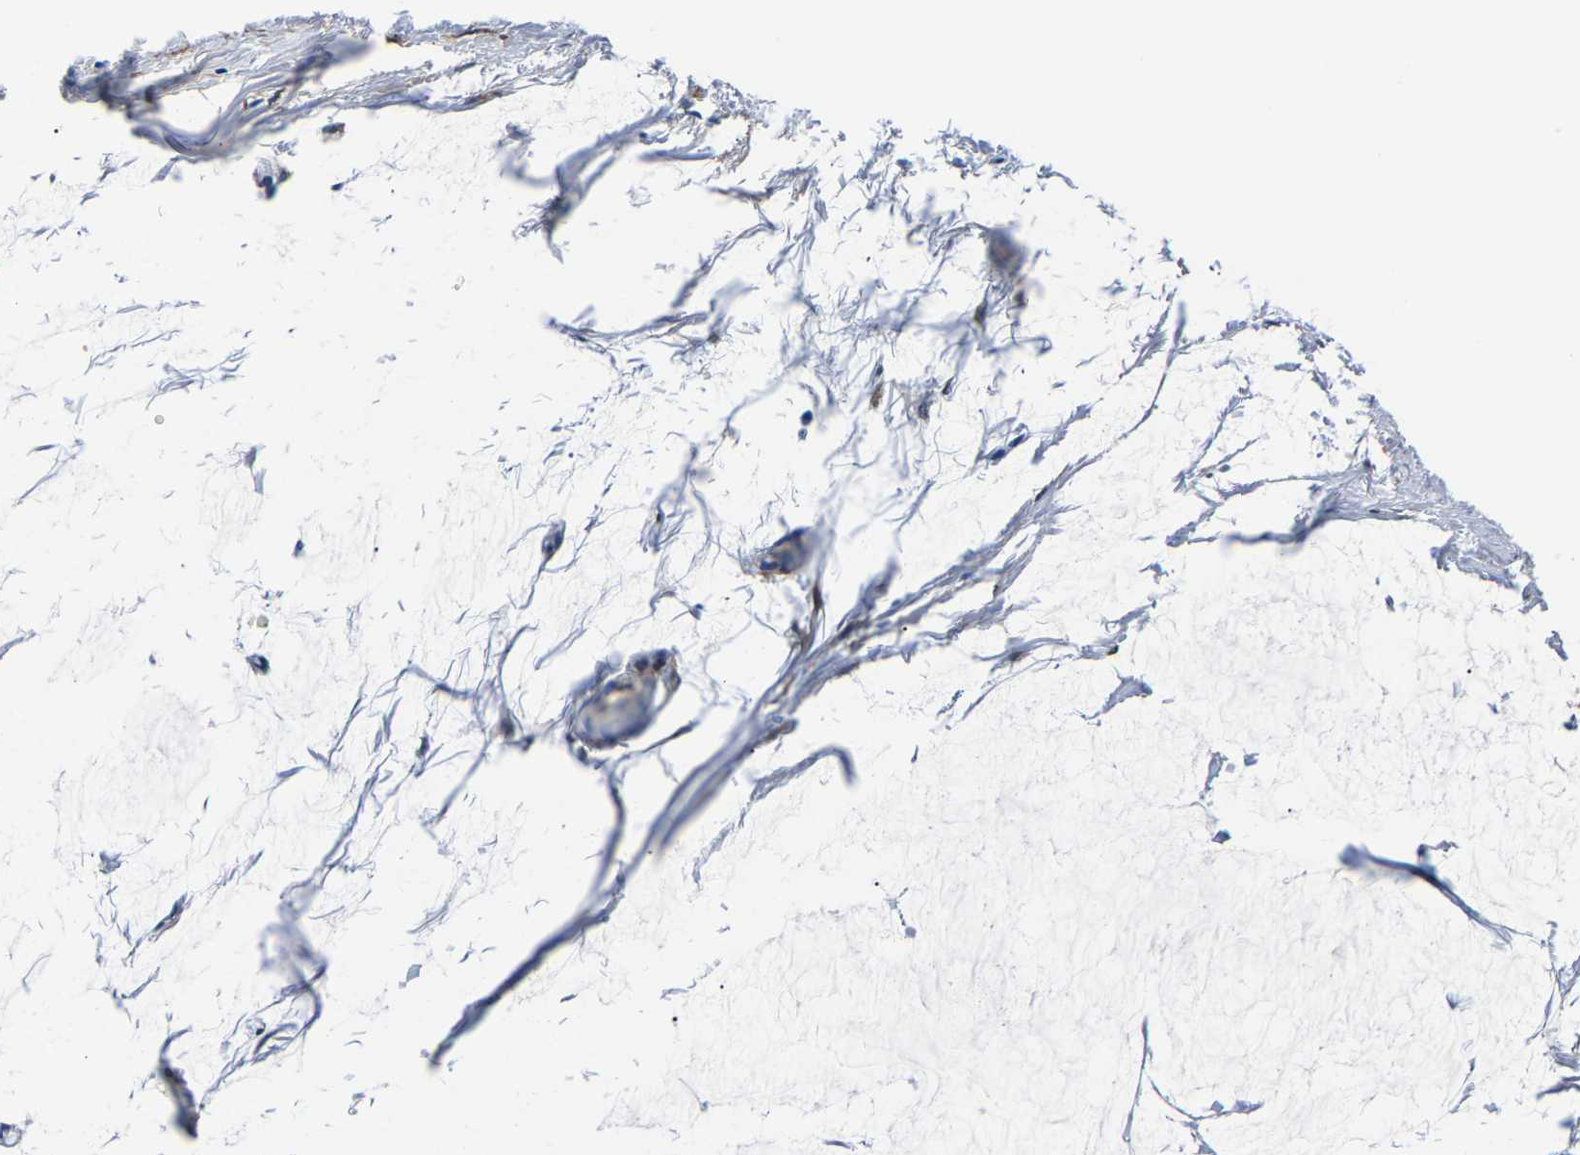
{"staining": {"intensity": "strong", "quantity": ">75%", "location": "nuclear"}, "tissue": "soft tissue", "cell_type": "Chondrocytes", "image_type": "normal", "snomed": [{"axis": "morphology", "description": "Normal tissue, NOS"}, {"axis": "morphology", "description": "Adenocarcinoma, NOS"}, {"axis": "topography", "description": "Colon"}, {"axis": "topography", "description": "Peripheral nerve tissue"}], "caption": "Chondrocytes show strong nuclear expression in approximately >75% of cells in benign soft tissue. Immunohistochemistry (ihc) stains the protein of interest in brown and the nuclei are stained blue.", "gene": "S100A13", "patient": {"sex": "male", "age": 14}}